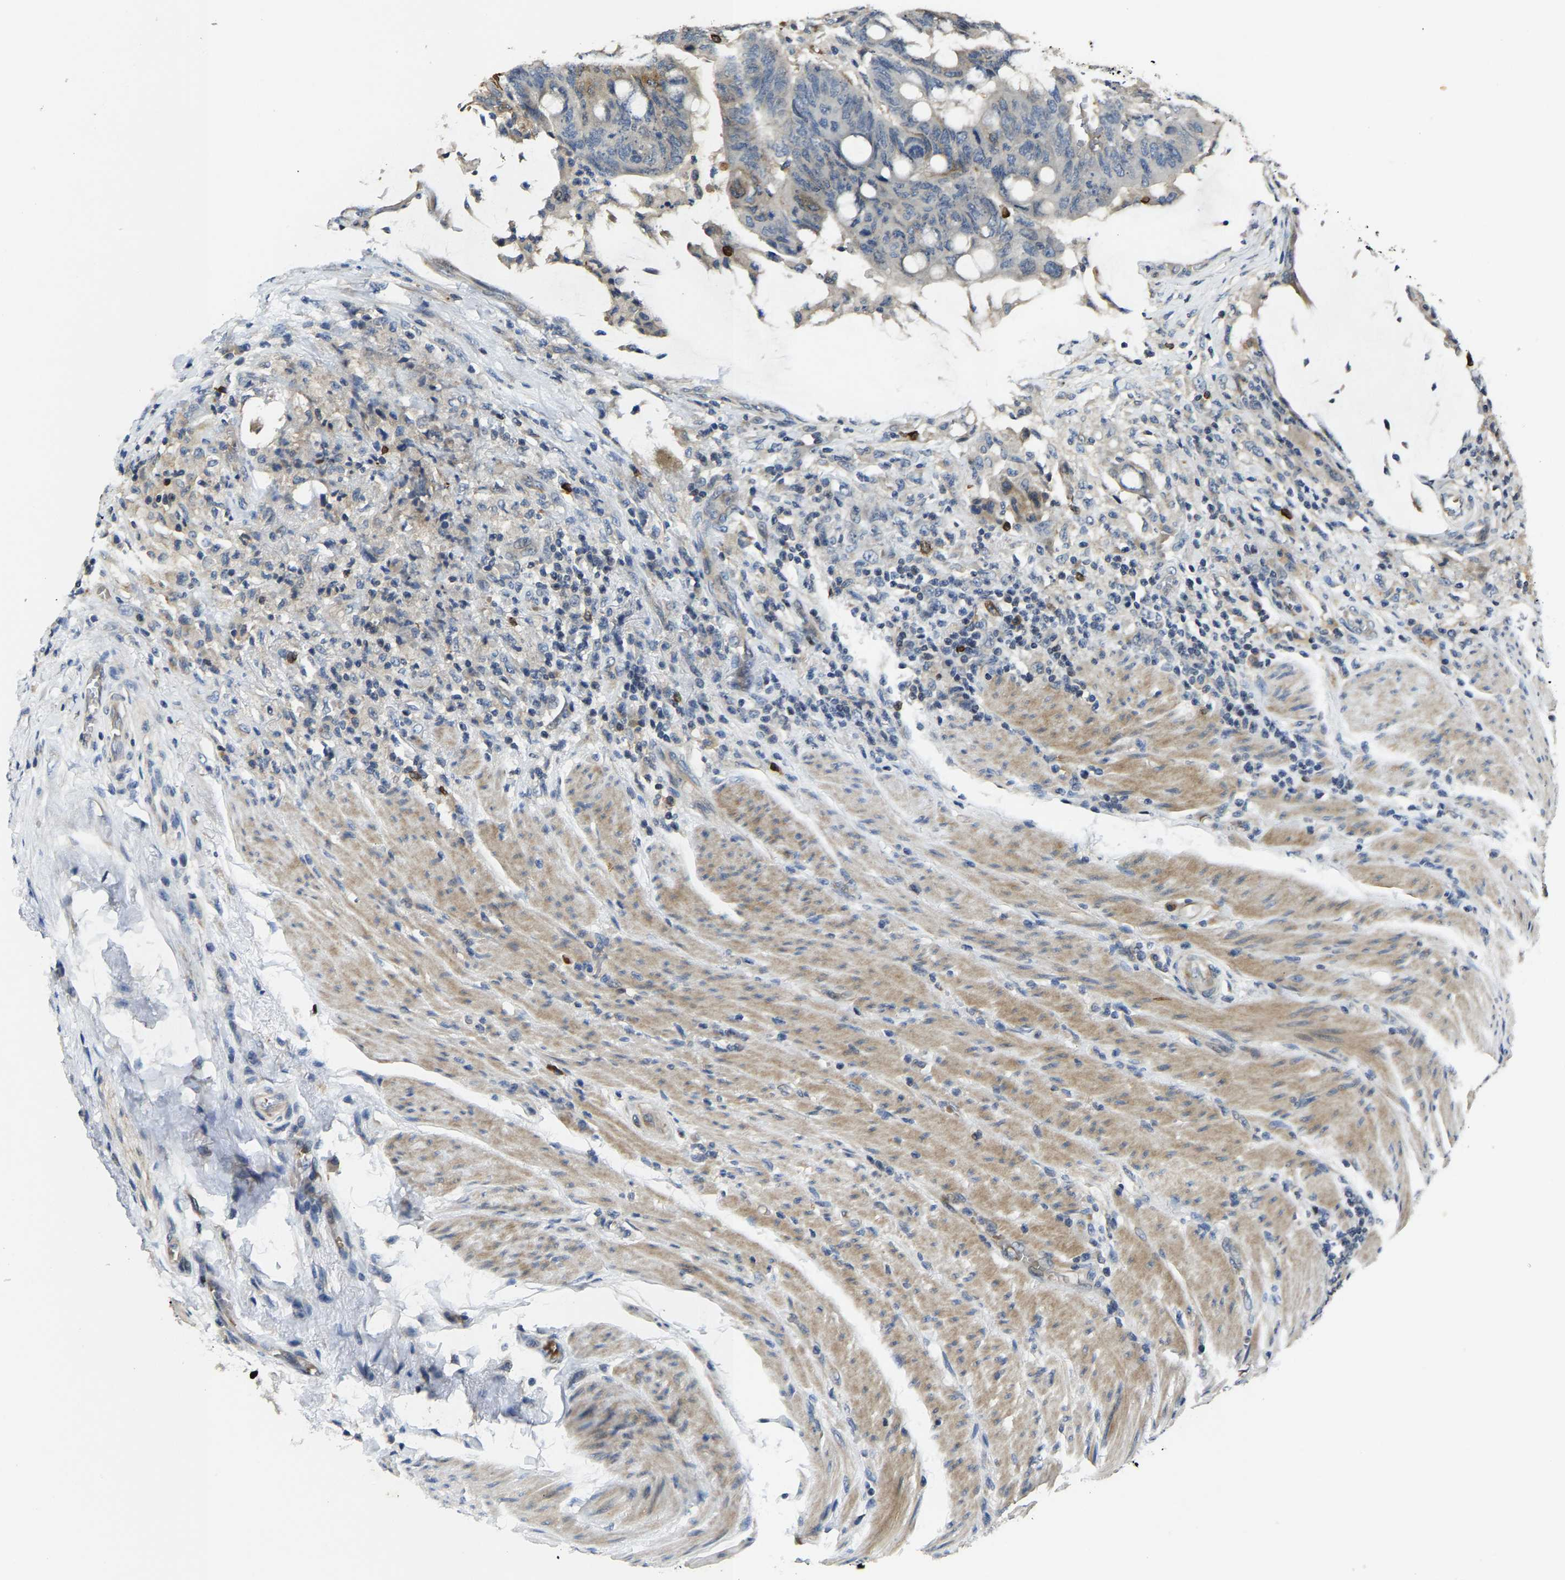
{"staining": {"intensity": "weak", "quantity": "<25%", "location": "cytoplasmic/membranous"}, "tissue": "colorectal cancer", "cell_type": "Tumor cells", "image_type": "cancer", "snomed": [{"axis": "morphology", "description": "Normal tissue, NOS"}, {"axis": "morphology", "description": "Adenocarcinoma, NOS"}, {"axis": "topography", "description": "Rectum"}, {"axis": "topography", "description": "Peripheral nerve tissue"}], "caption": "There is no significant positivity in tumor cells of adenocarcinoma (colorectal).", "gene": "AGBL3", "patient": {"sex": "male", "age": 92}}